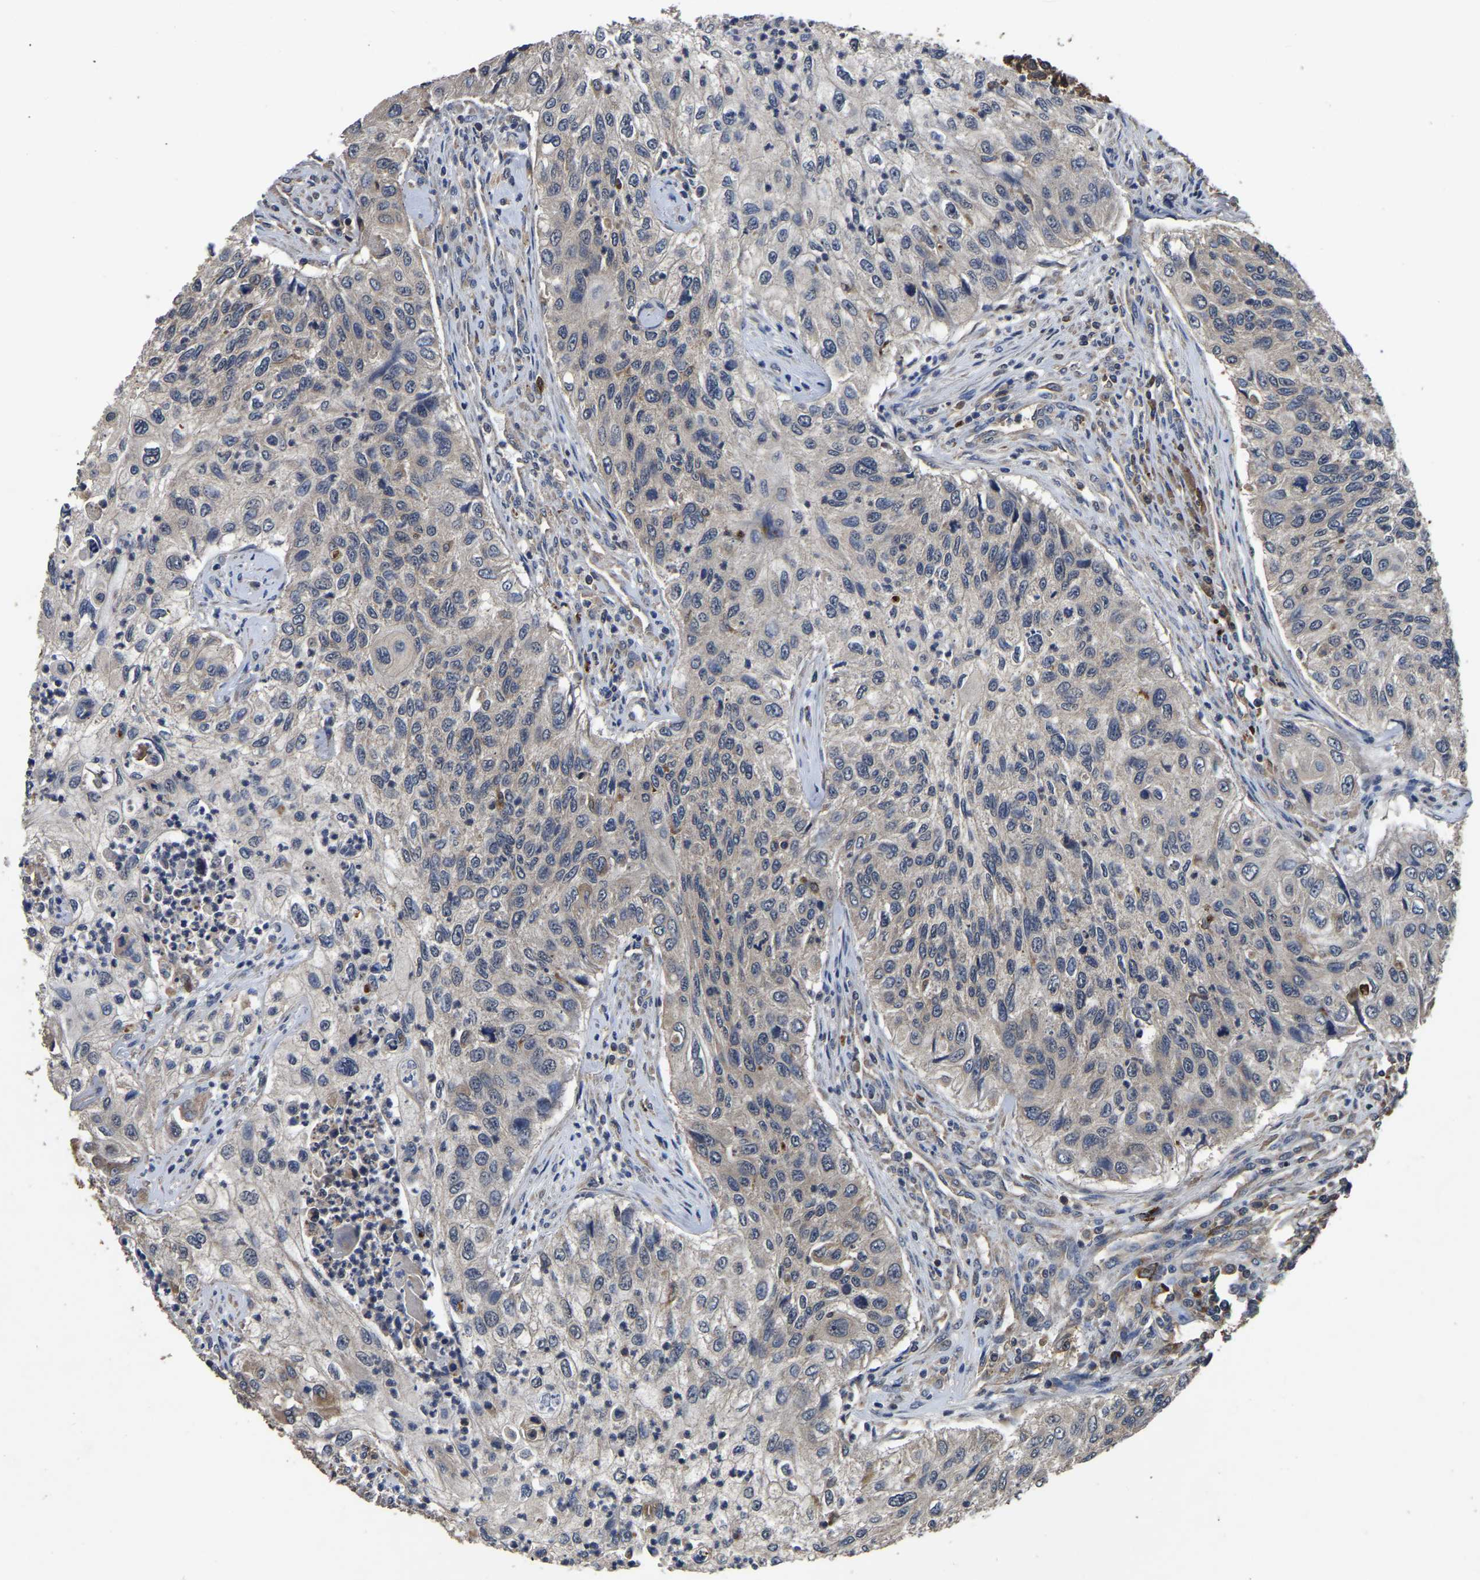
{"staining": {"intensity": "weak", "quantity": "<25%", "location": "cytoplasmic/membranous"}, "tissue": "urothelial cancer", "cell_type": "Tumor cells", "image_type": "cancer", "snomed": [{"axis": "morphology", "description": "Urothelial carcinoma, High grade"}, {"axis": "topography", "description": "Urinary bladder"}], "caption": "An image of high-grade urothelial carcinoma stained for a protein reveals no brown staining in tumor cells.", "gene": "CRYZL1", "patient": {"sex": "female", "age": 60}}